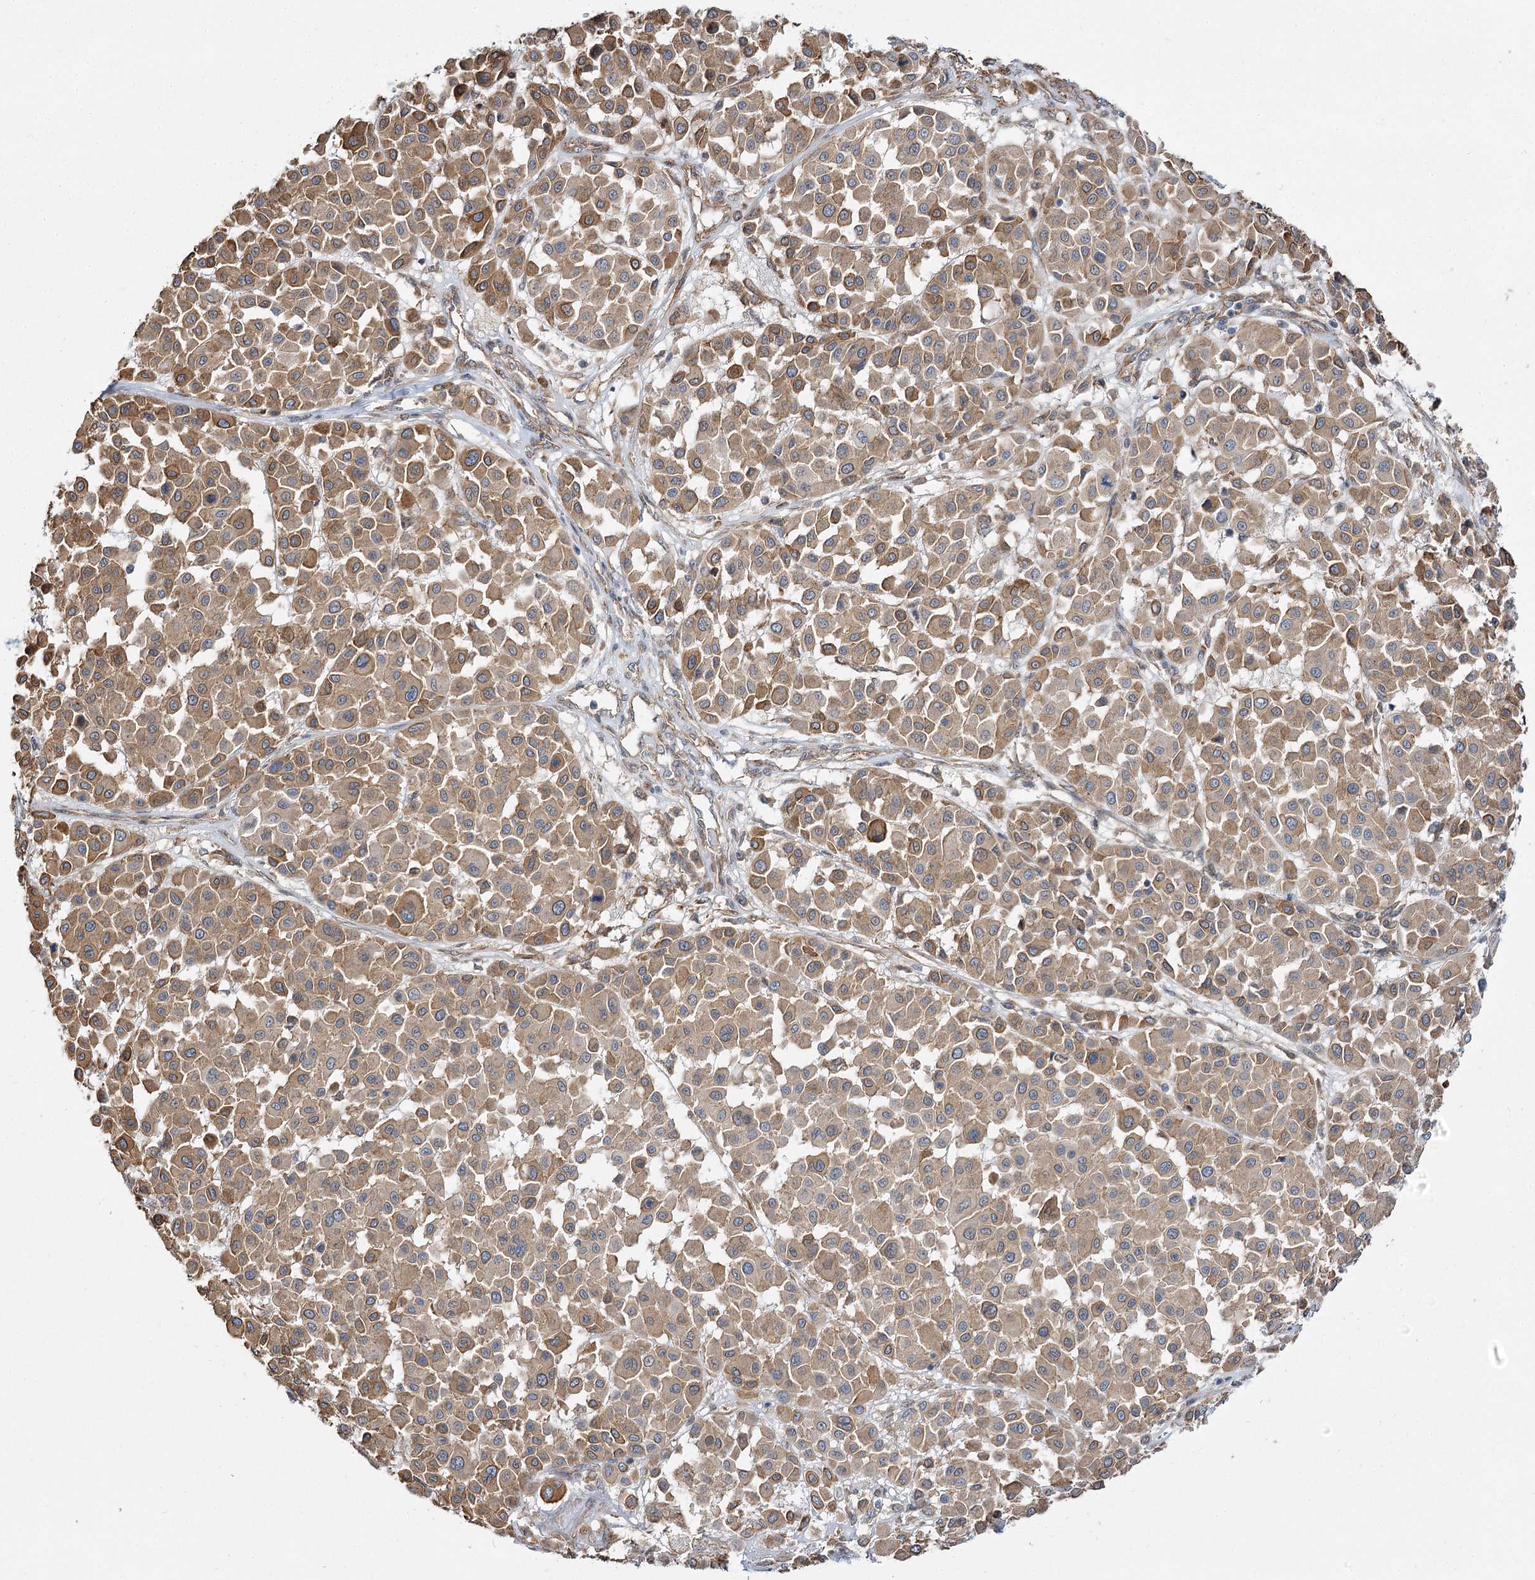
{"staining": {"intensity": "moderate", "quantity": ">75%", "location": "cytoplasmic/membranous"}, "tissue": "melanoma", "cell_type": "Tumor cells", "image_type": "cancer", "snomed": [{"axis": "morphology", "description": "Malignant melanoma, Metastatic site"}, {"axis": "topography", "description": "Soft tissue"}], "caption": "Human melanoma stained for a protein (brown) reveals moderate cytoplasmic/membranous positive positivity in about >75% of tumor cells.", "gene": "SH3BP5L", "patient": {"sex": "male", "age": 41}}